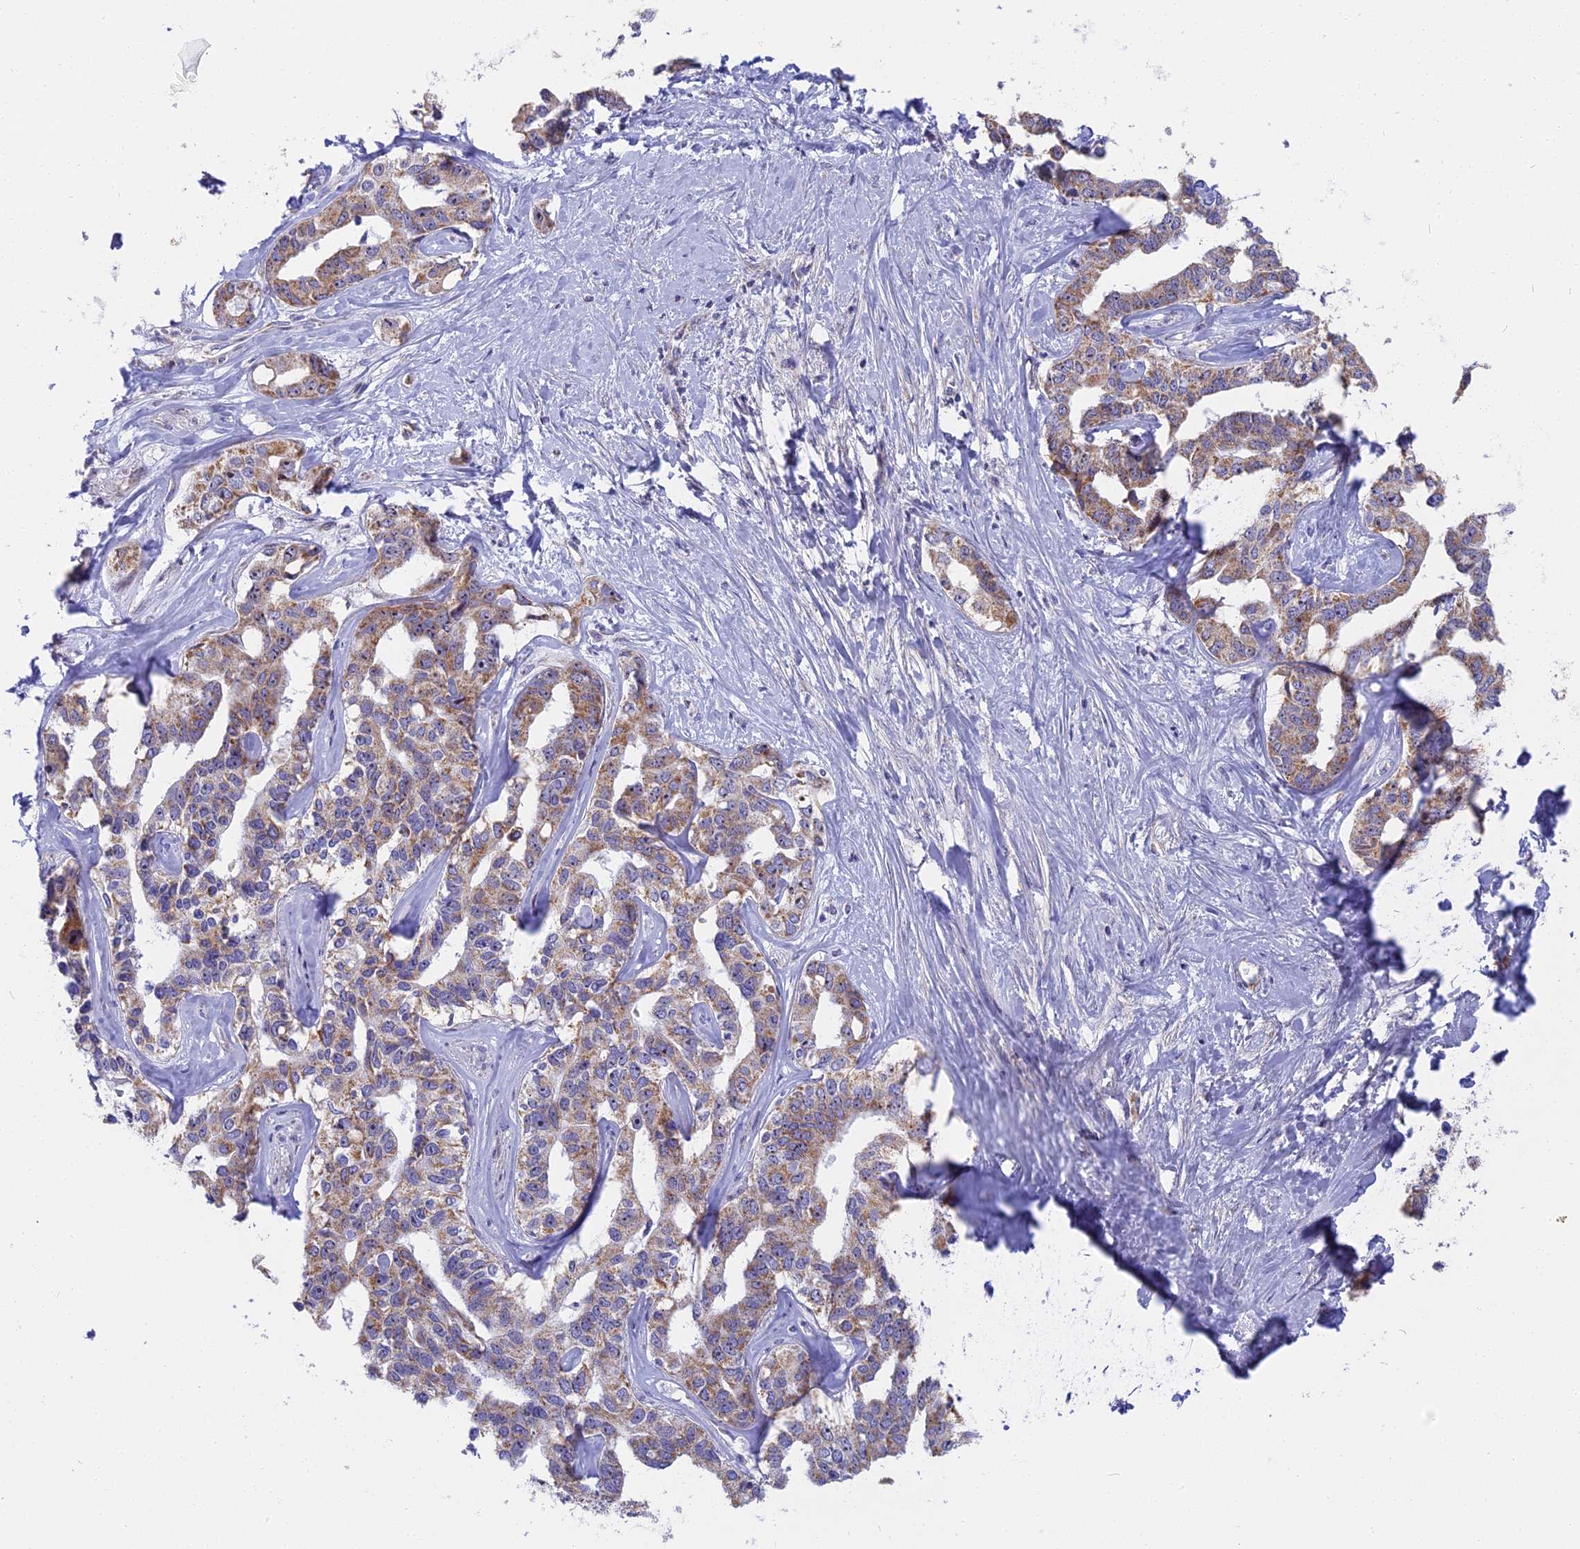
{"staining": {"intensity": "moderate", "quantity": "25%-75%", "location": "cytoplasmic/membranous"}, "tissue": "liver cancer", "cell_type": "Tumor cells", "image_type": "cancer", "snomed": [{"axis": "morphology", "description": "Cholangiocarcinoma"}, {"axis": "topography", "description": "Liver"}], "caption": "Immunohistochemical staining of cholangiocarcinoma (liver) demonstrates medium levels of moderate cytoplasmic/membranous protein staining in approximately 25%-75% of tumor cells. (DAB = brown stain, brightfield microscopy at high magnification).", "gene": "DTWD1", "patient": {"sex": "male", "age": 59}}